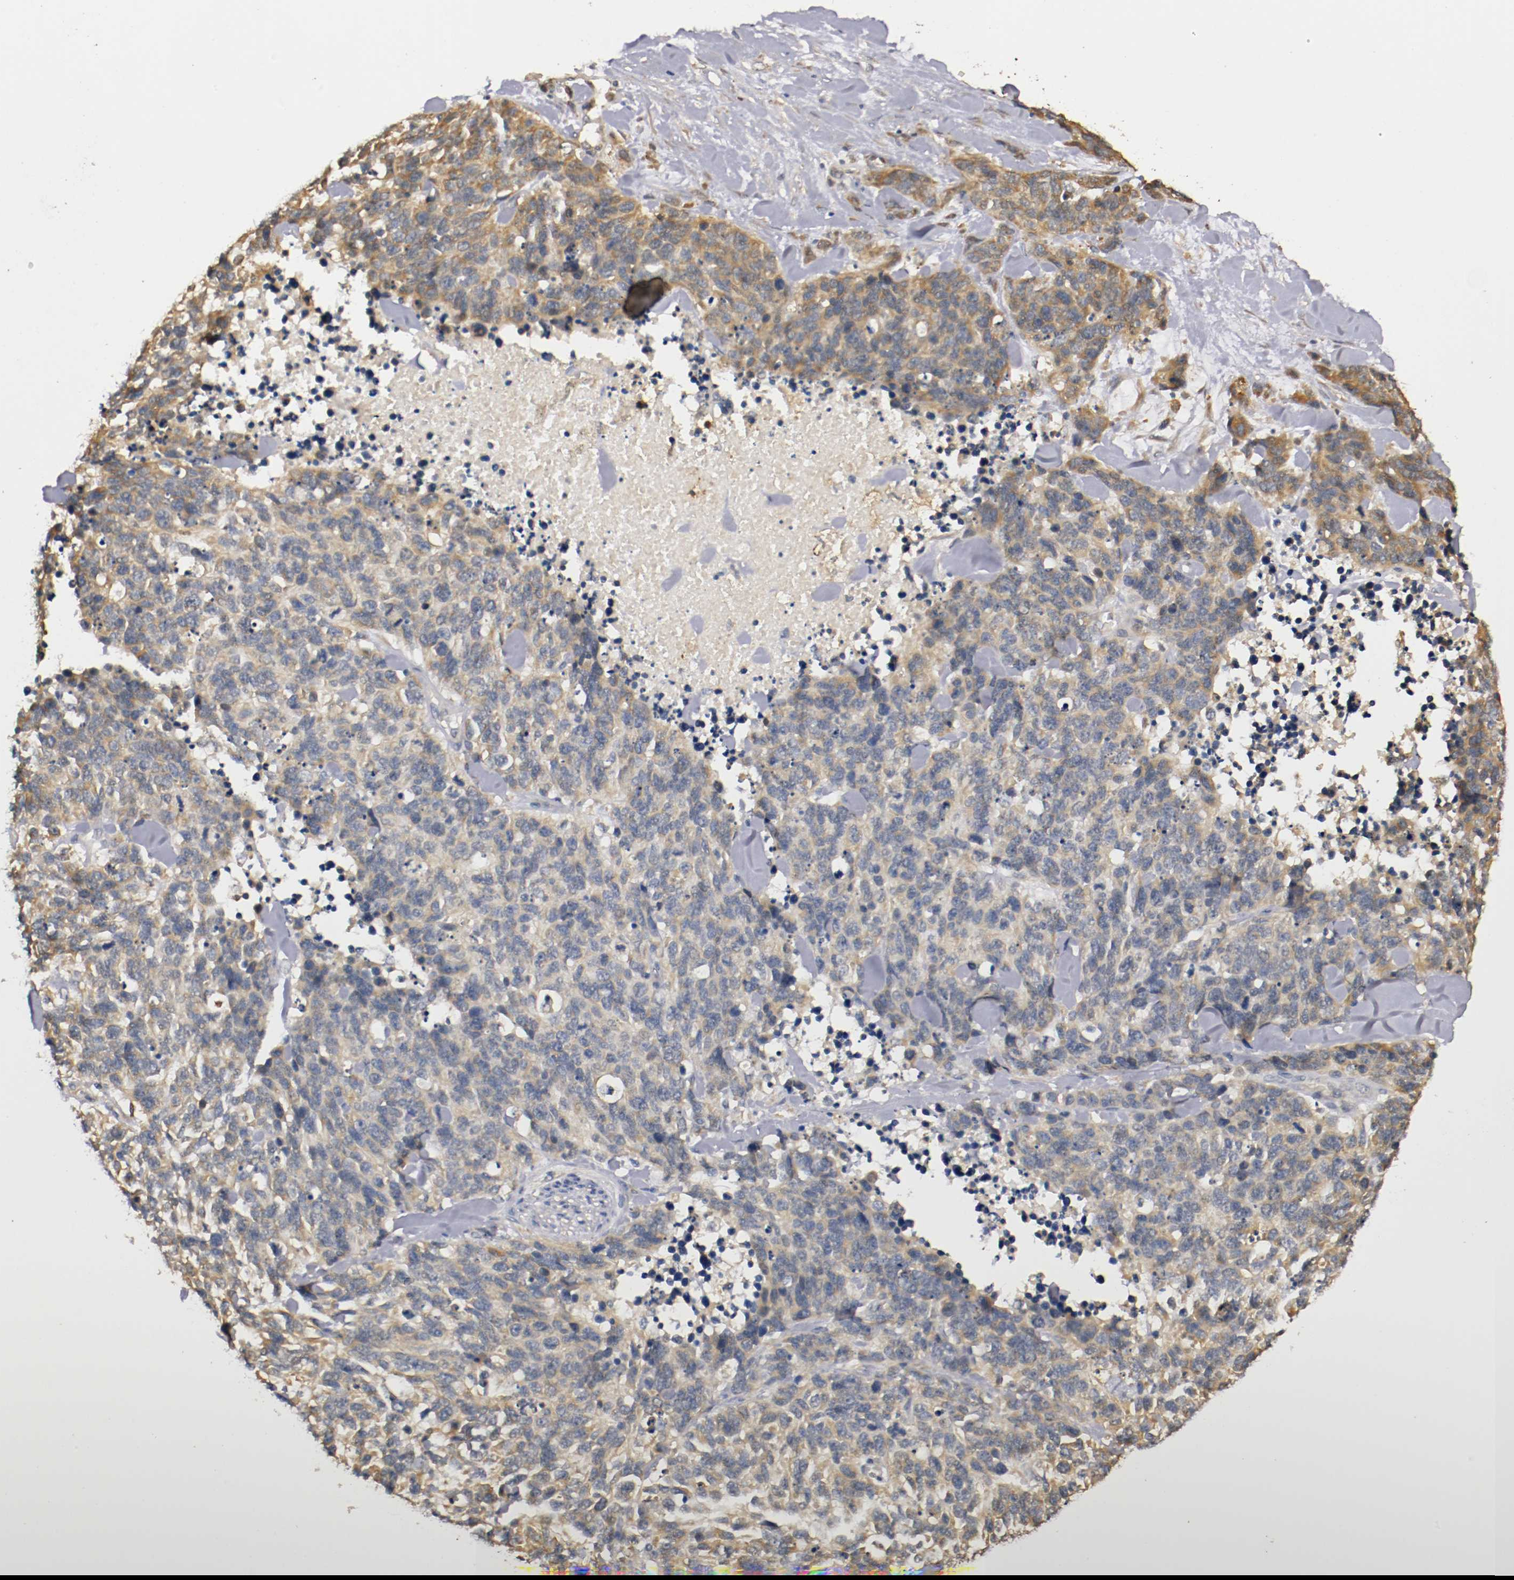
{"staining": {"intensity": "weak", "quantity": "25%-75%", "location": "cytoplasmic/membranous"}, "tissue": "lung cancer", "cell_type": "Tumor cells", "image_type": "cancer", "snomed": [{"axis": "morphology", "description": "Neoplasm, malignant, NOS"}, {"axis": "topography", "description": "Lung"}], "caption": "The image shows immunohistochemical staining of lung cancer. There is weak cytoplasmic/membranous expression is present in approximately 25%-75% of tumor cells.", "gene": "VEZT", "patient": {"sex": "female", "age": 58}}